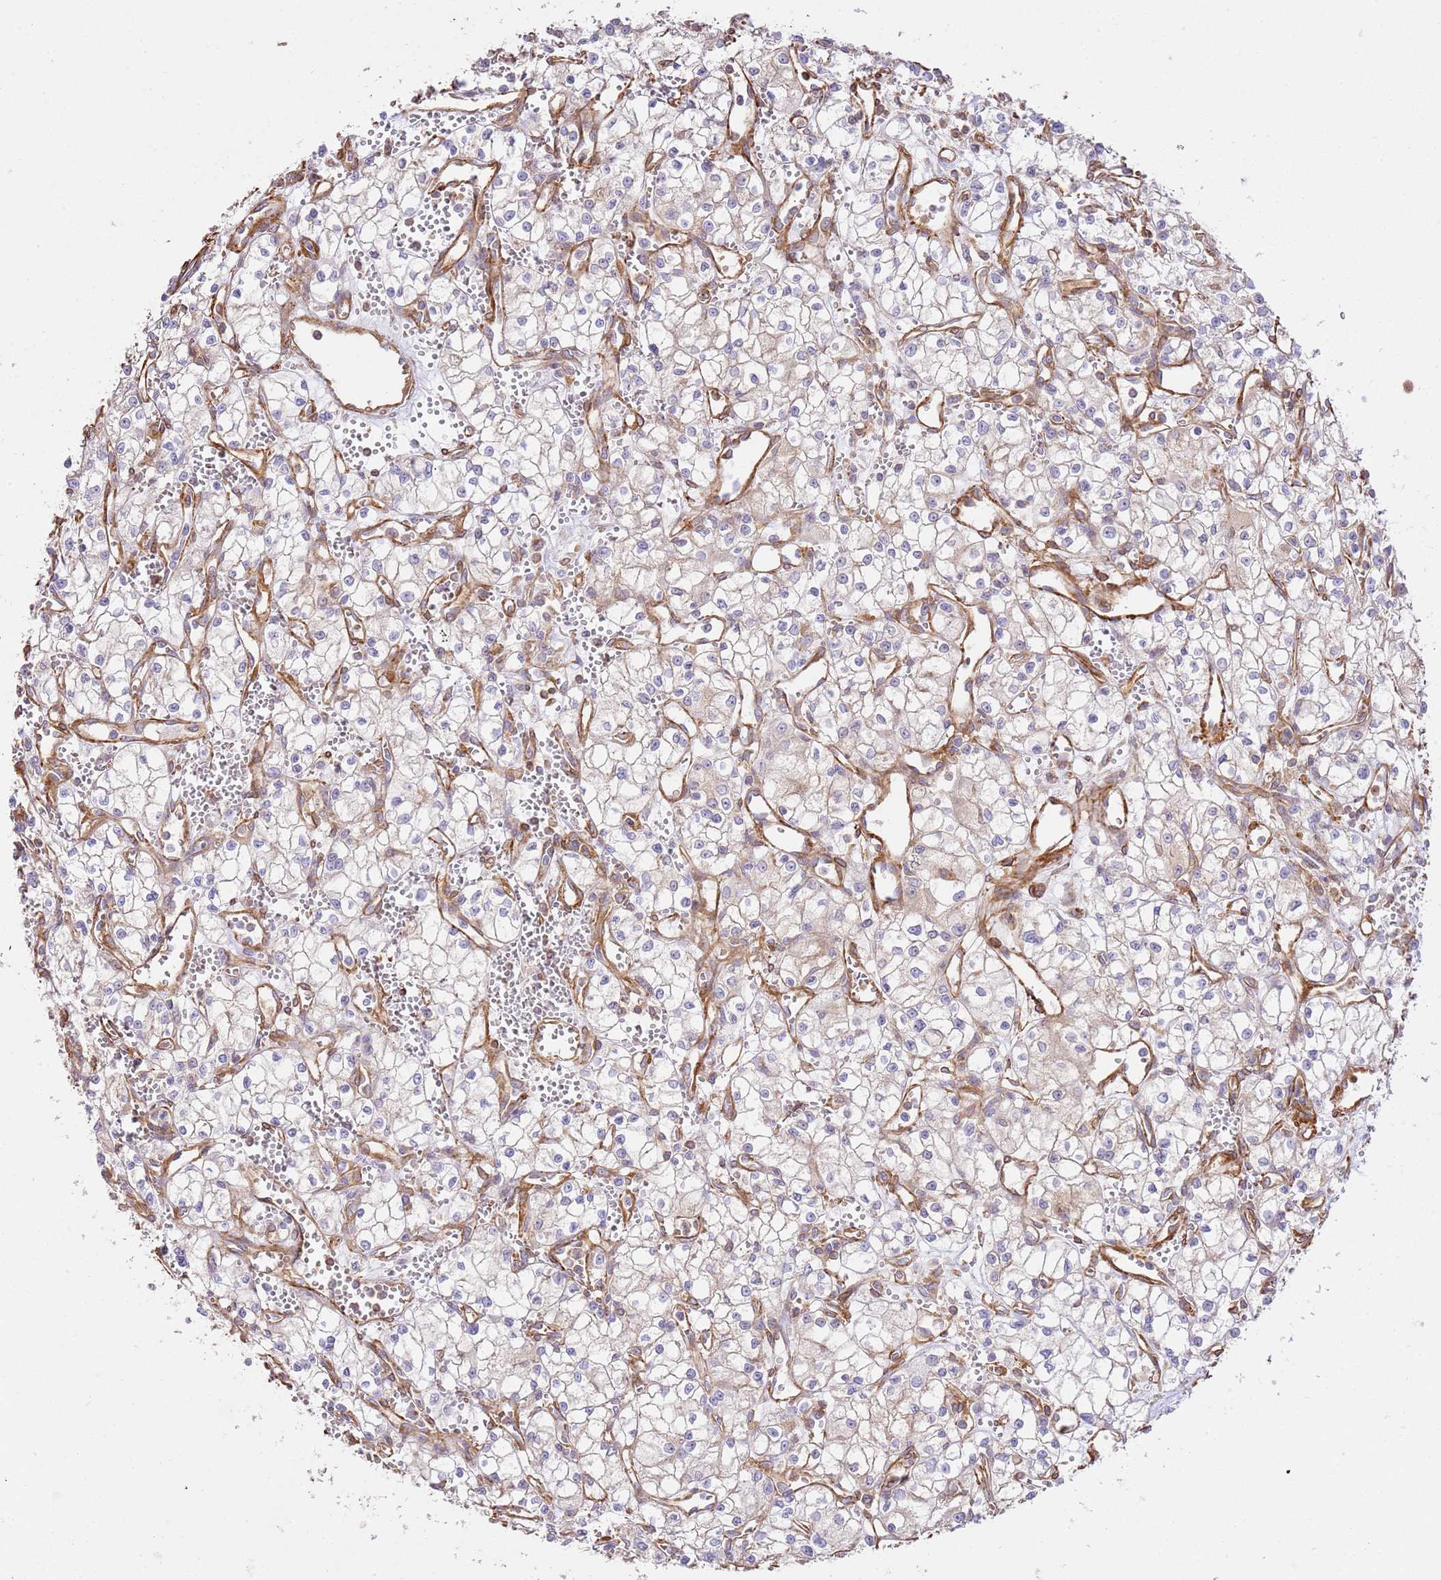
{"staining": {"intensity": "weak", "quantity": "<25%", "location": "cytoplasmic/membranous"}, "tissue": "renal cancer", "cell_type": "Tumor cells", "image_type": "cancer", "snomed": [{"axis": "morphology", "description": "Adenocarcinoma, NOS"}, {"axis": "topography", "description": "Kidney"}], "caption": "Human renal adenocarcinoma stained for a protein using immunohistochemistry (IHC) displays no staining in tumor cells.", "gene": "ZBTB39", "patient": {"sex": "male", "age": 59}}